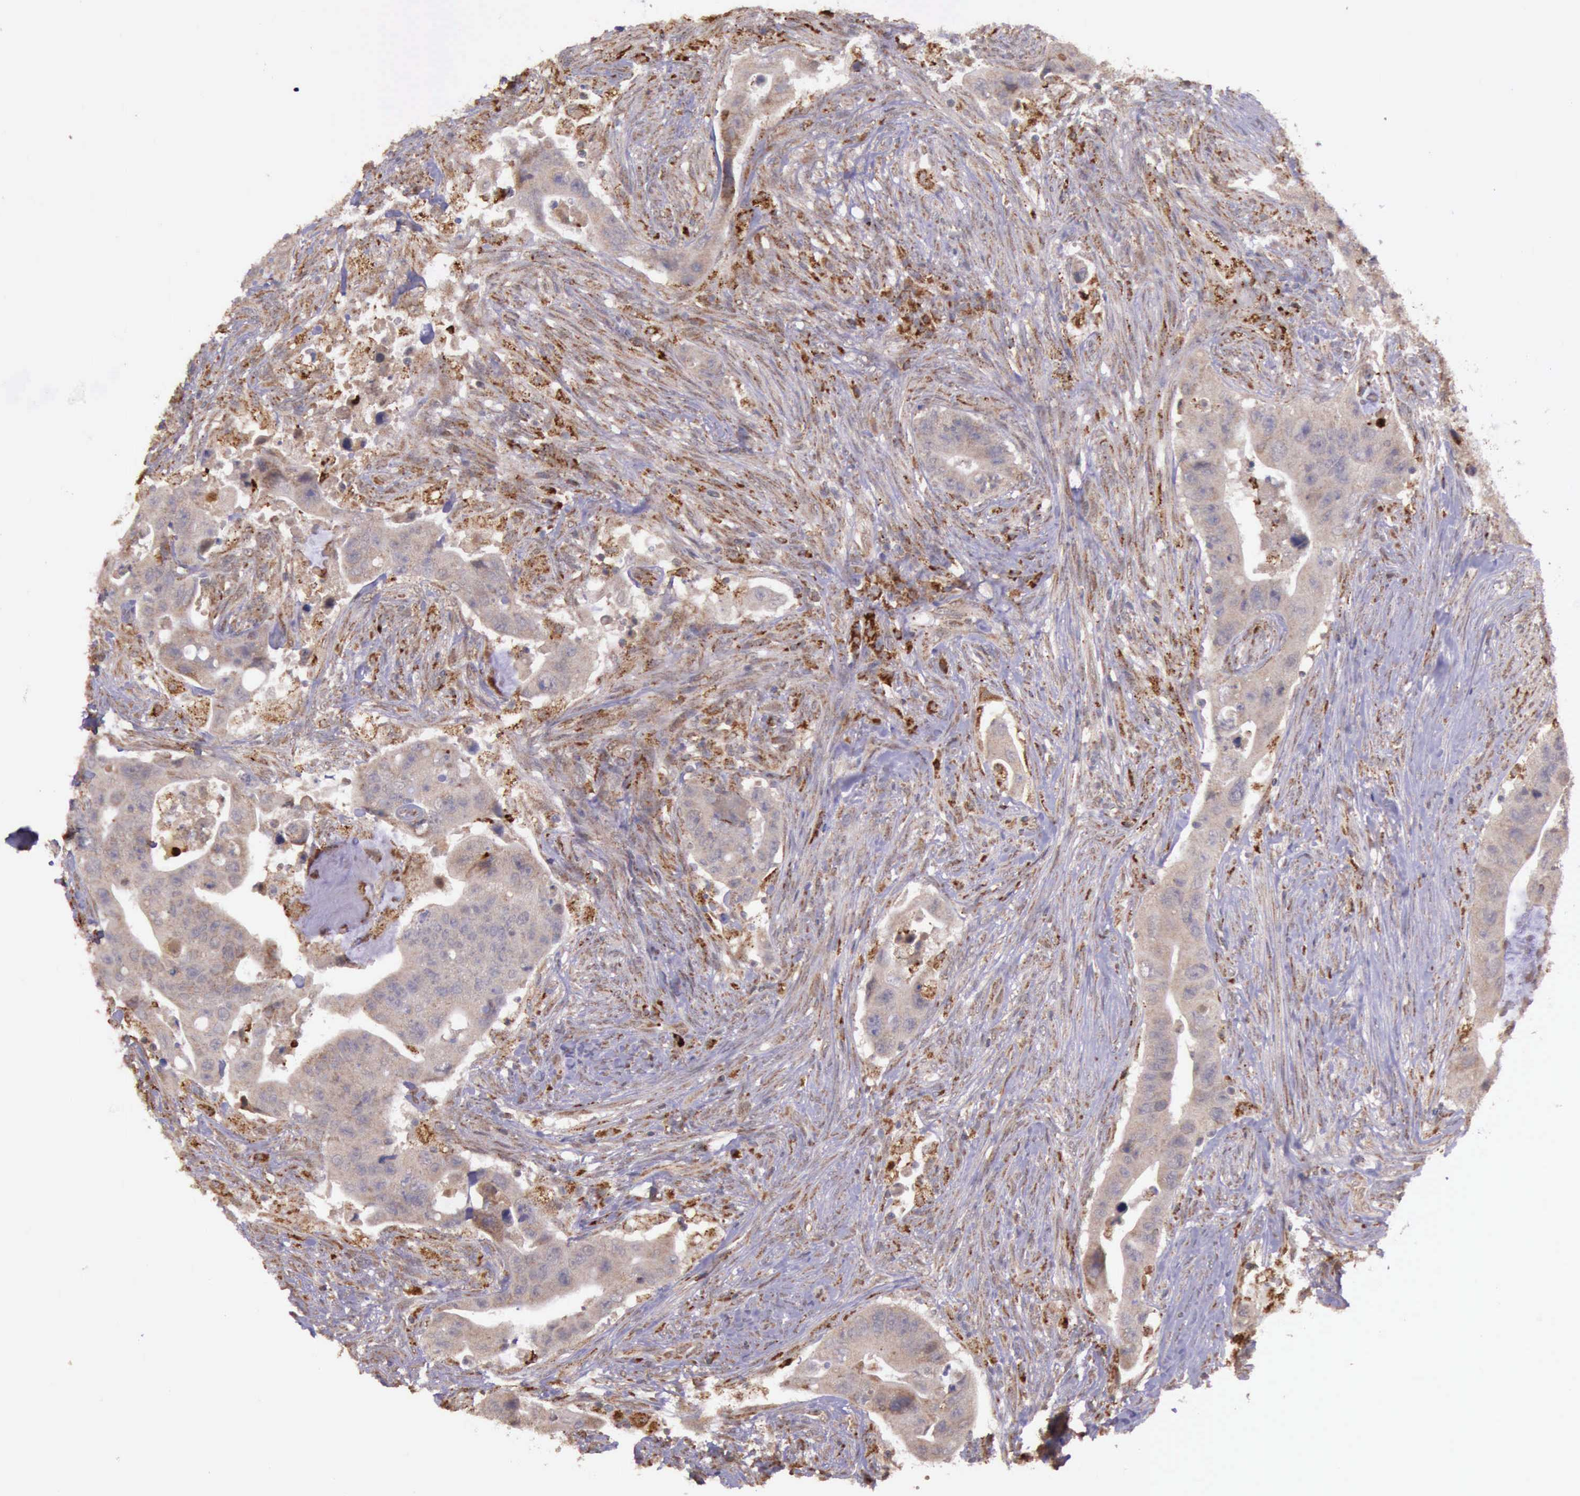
{"staining": {"intensity": "weak", "quantity": "25%-75%", "location": "cytoplasmic/membranous"}, "tissue": "colorectal cancer", "cell_type": "Tumor cells", "image_type": "cancer", "snomed": [{"axis": "morphology", "description": "Adenocarcinoma, NOS"}, {"axis": "topography", "description": "Rectum"}], "caption": "The histopathology image reveals immunohistochemical staining of adenocarcinoma (colorectal). There is weak cytoplasmic/membranous positivity is appreciated in approximately 25%-75% of tumor cells.", "gene": "ARMCX3", "patient": {"sex": "female", "age": 71}}